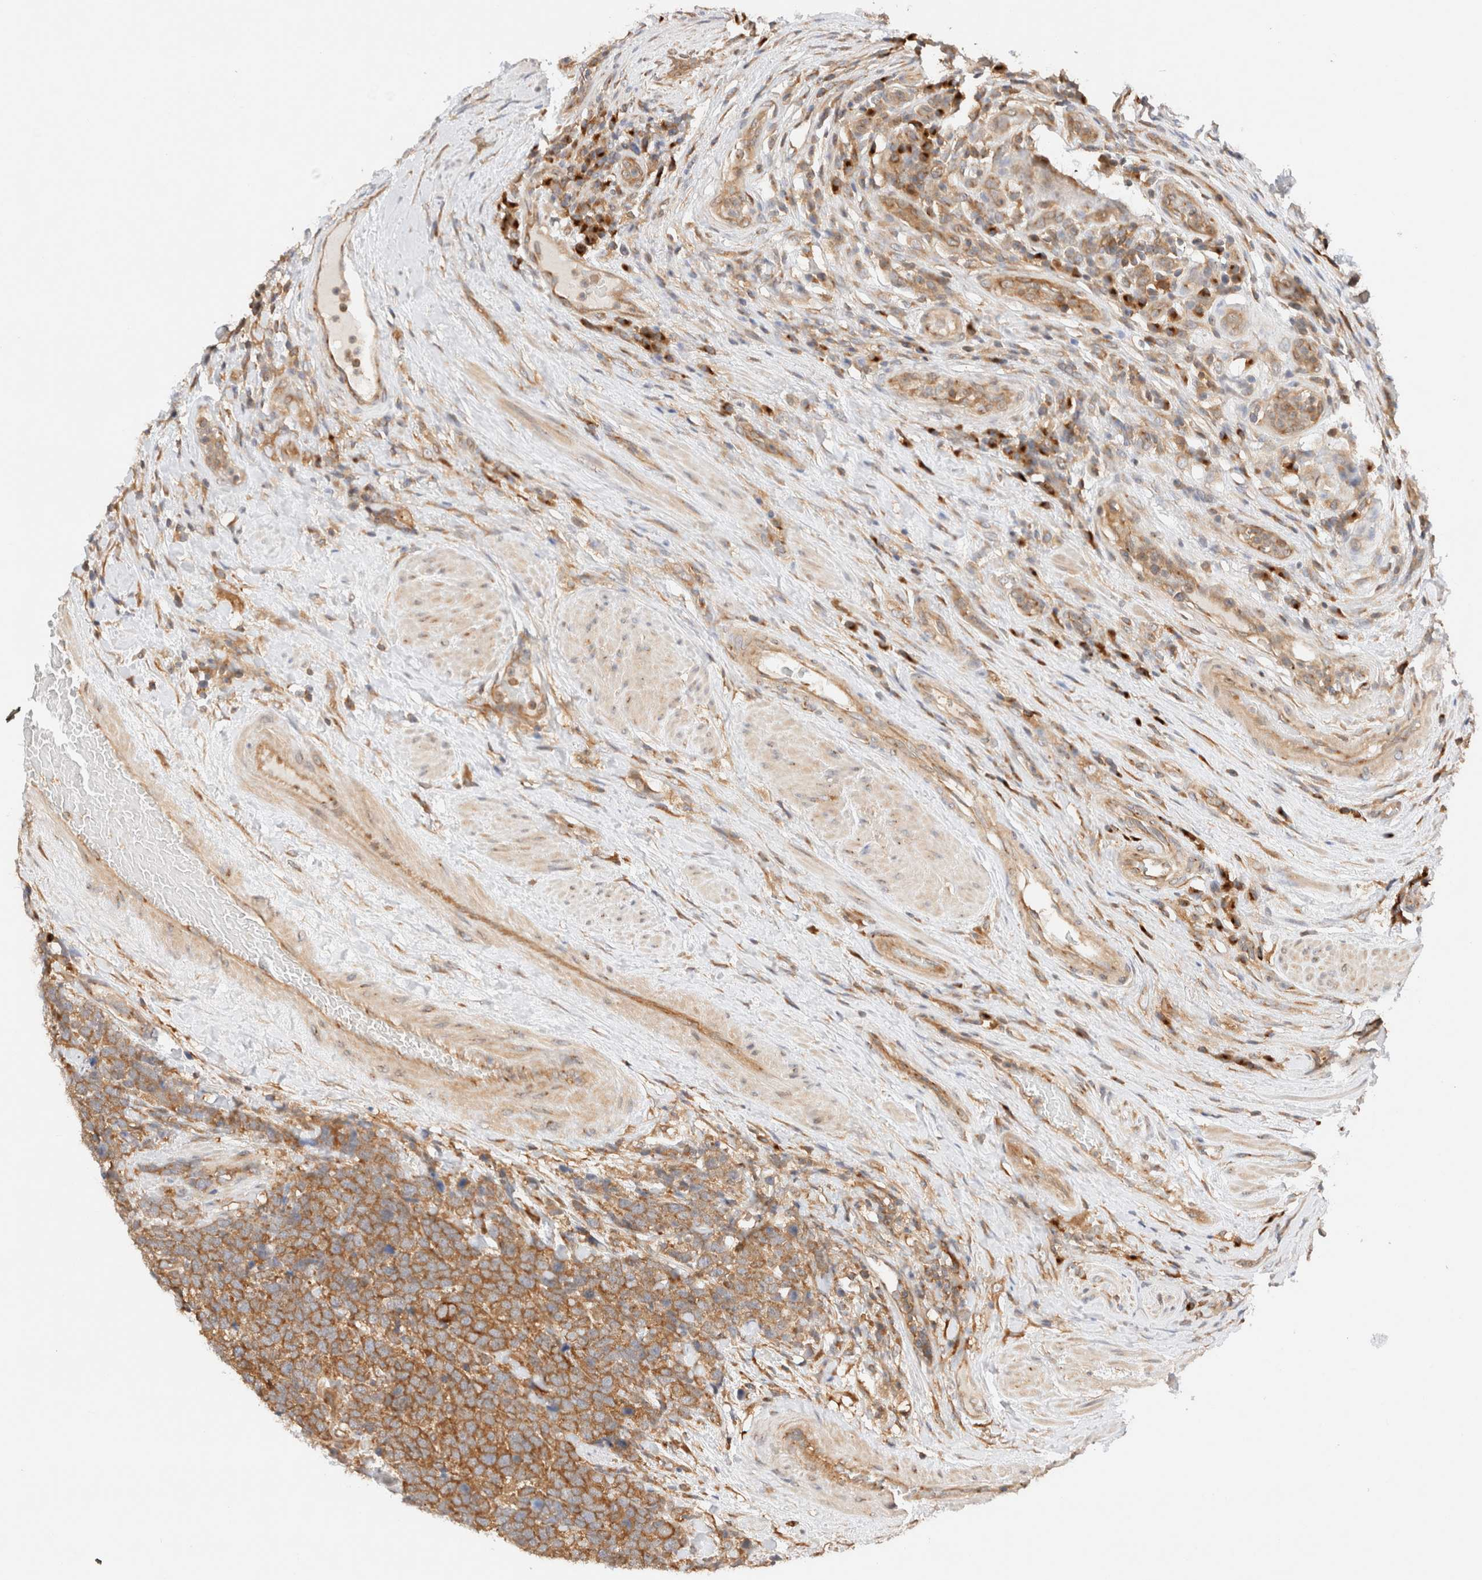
{"staining": {"intensity": "moderate", "quantity": ">75%", "location": "cytoplasmic/membranous"}, "tissue": "urothelial cancer", "cell_type": "Tumor cells", "image_type": "cancer", "snomed": [{"axis": "morphology", "description": "Urothelial carcinoma, High grade"}, {"axis": "topography", "description": "Urinary bladder"}], "caption": "A photomicrograph of high-grade urothelial carcinoma stained for a protein exhibits moderate cytoplasmic/membranous brown staining in tumor cells. Nuclei are stained in blue.", "gene": "RABEP1", "patient": {"sex": "female", "age": 82}}